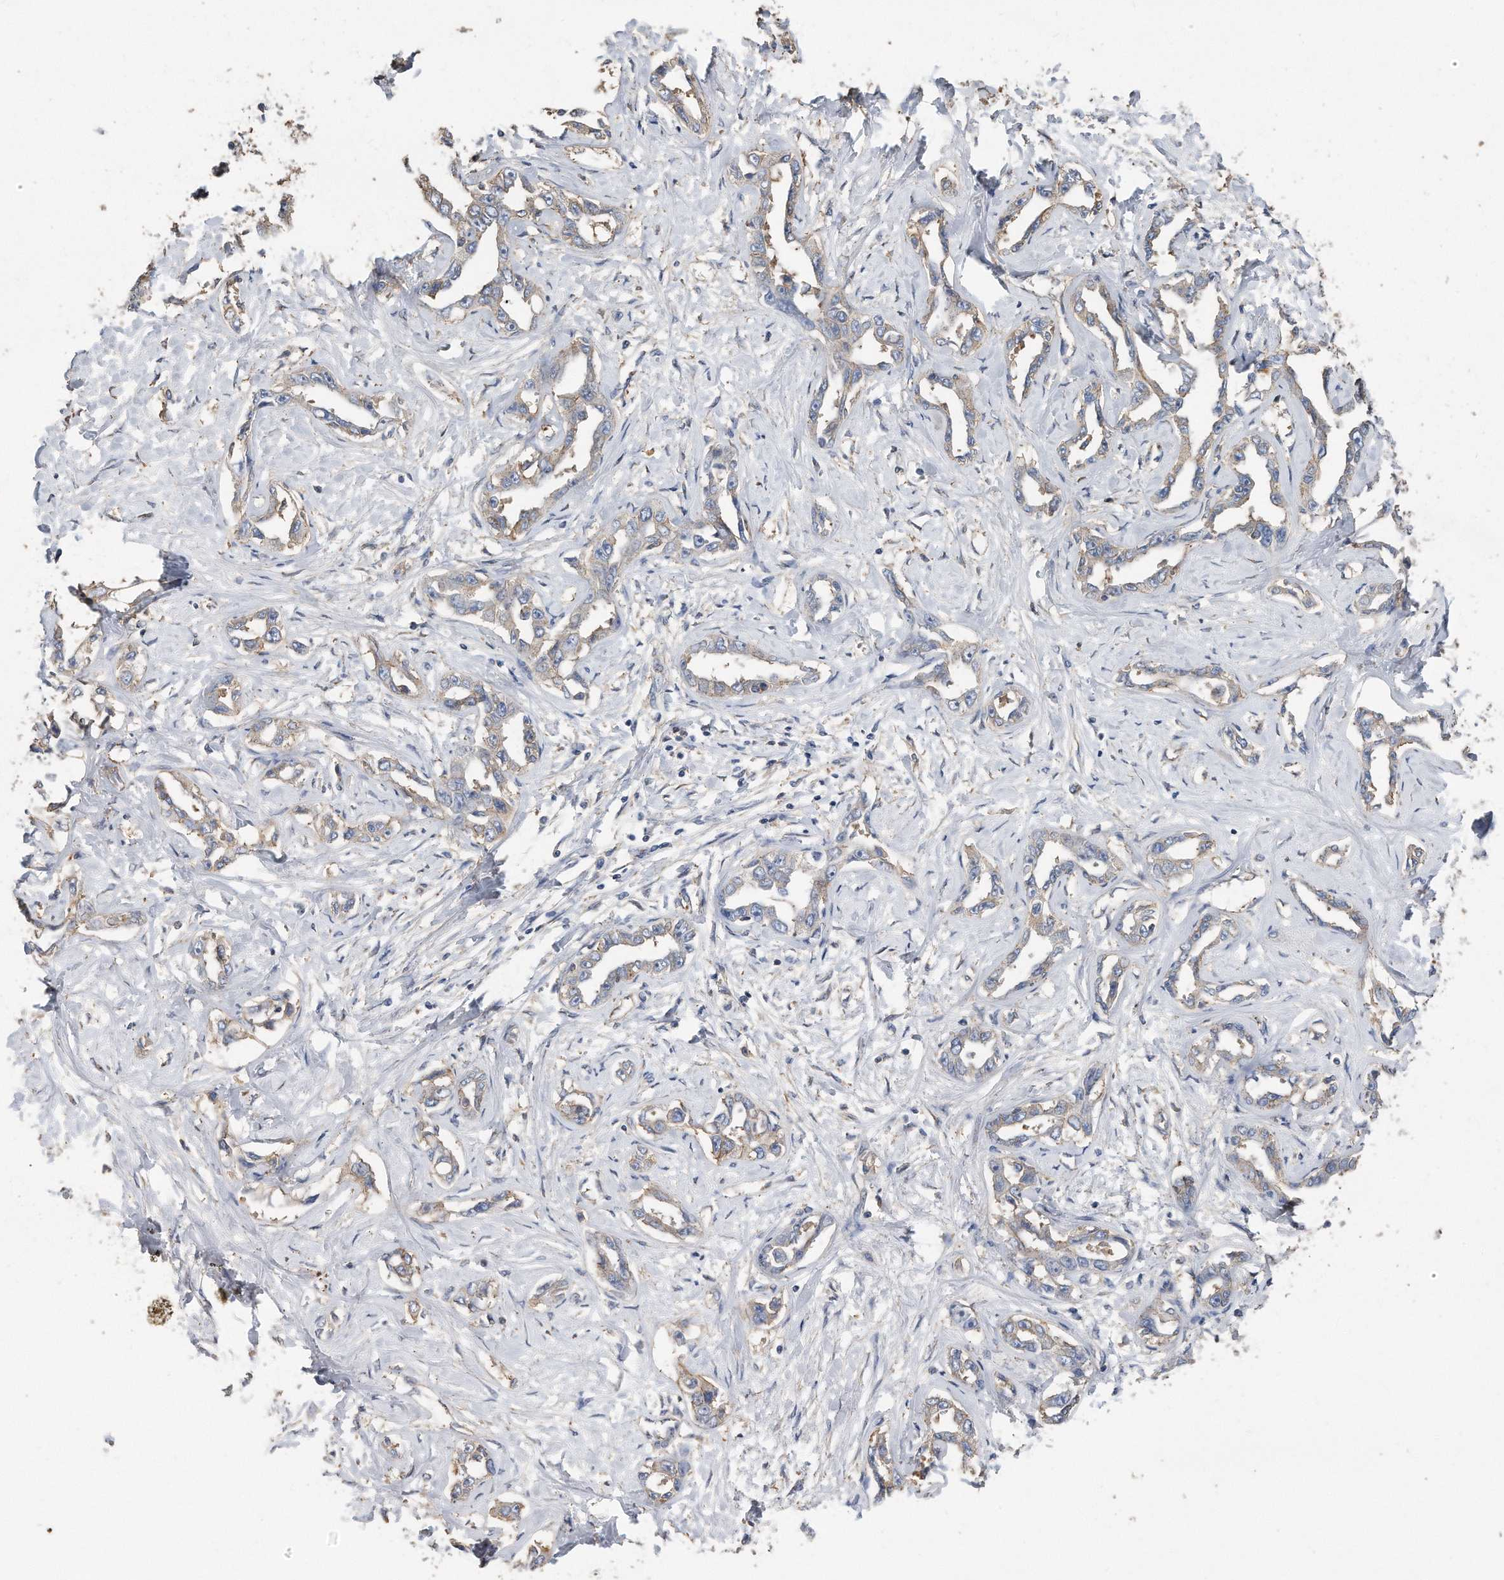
{"staining": {"intensity": "weak", "quantity": "<25%", "location": "cytoplasmic/membranous"}, "tissue": "liver cancer", "cell_type": "Tumor cells", "image_type": "cancer", "snomed": [{"axis": "morphology", "description": "Cholangiocarcinoma"}, {"axis": "topography", "description": "Liver"}], "caption": "This is an immunohistochemistry (IHC) micrograph of human liver cancer. There is no staining in tumor cells.", "gene": "CDCP1", "patient": {"sex": "male", "age": 59}}